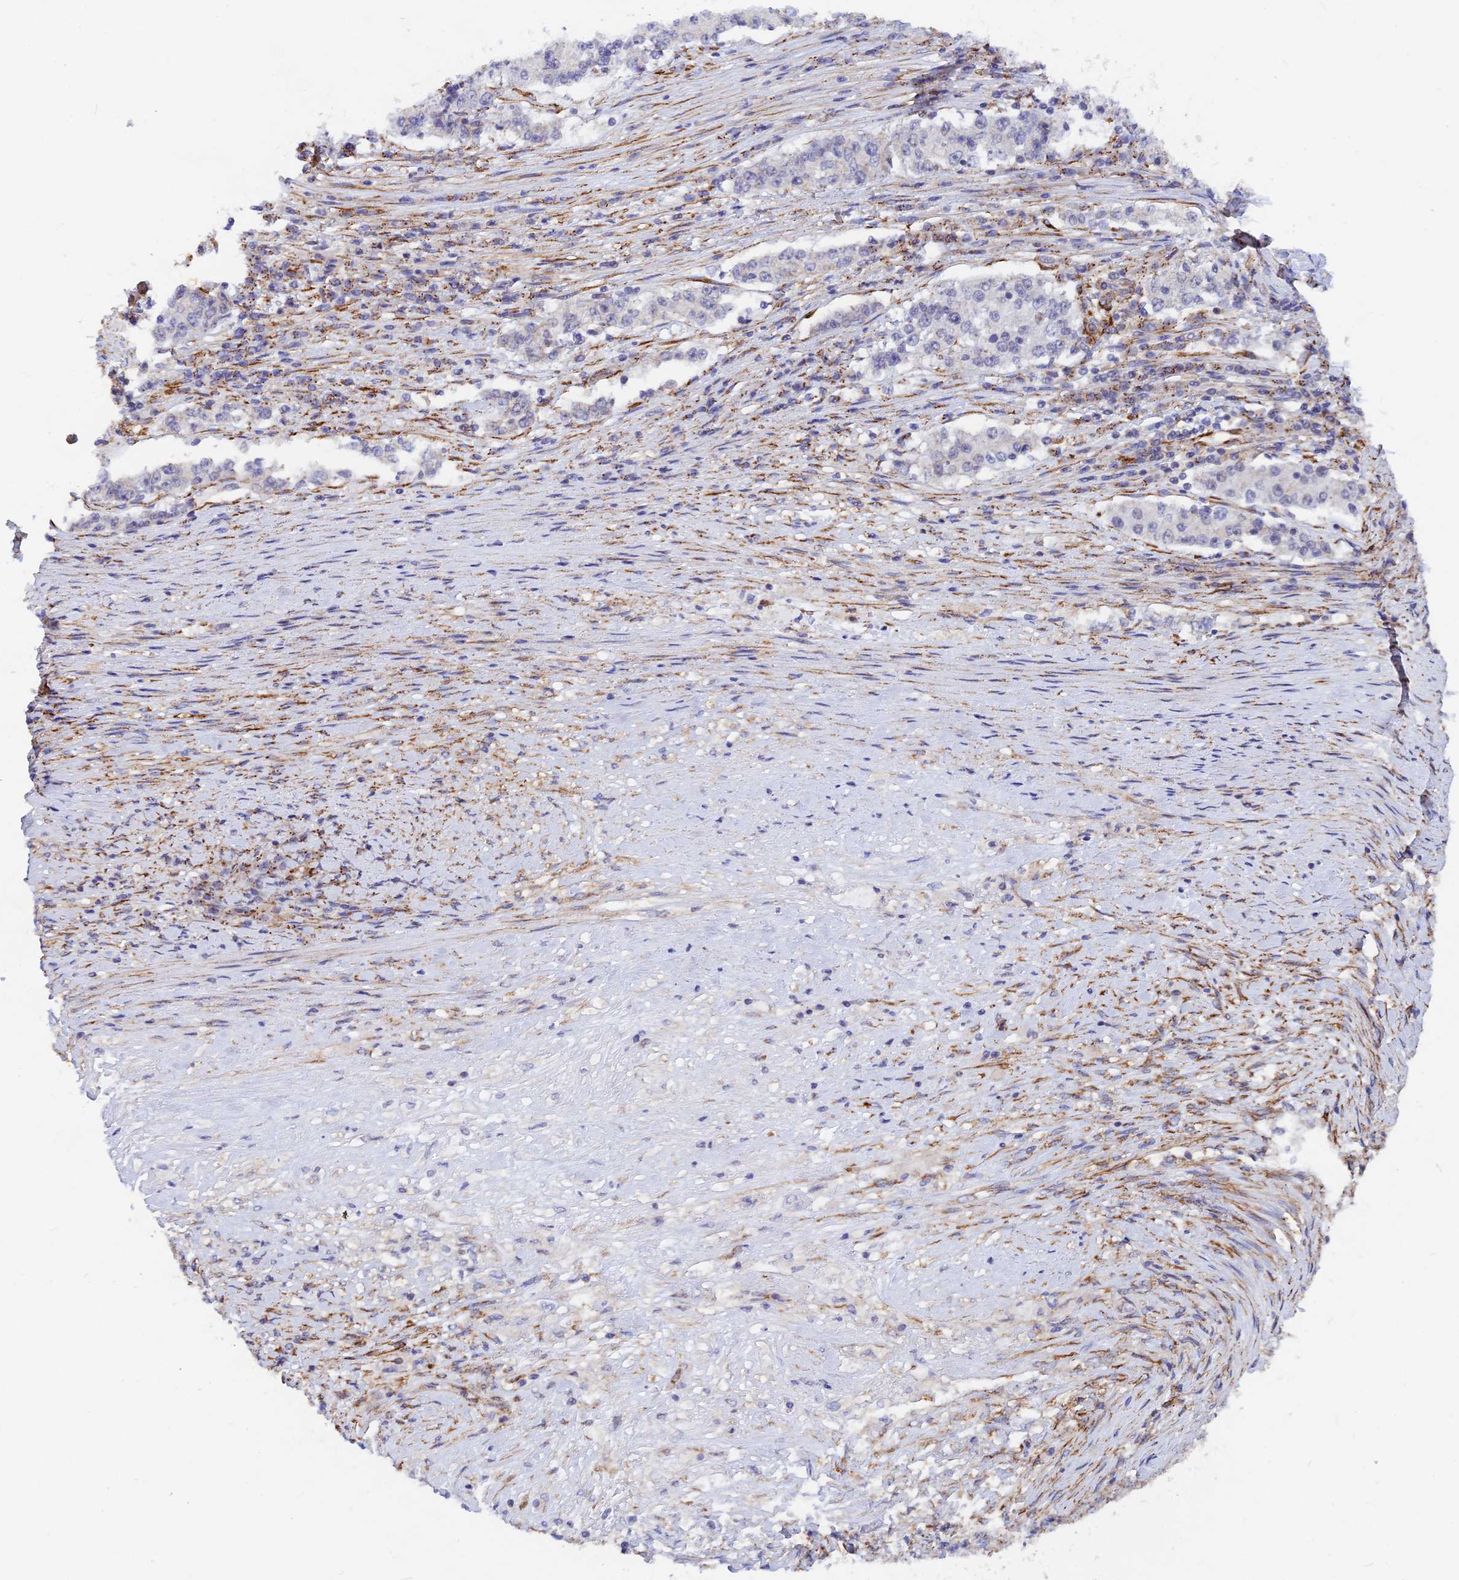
{"staining": {"intensity": "negative", "quantity": "none", "location": "none"}, "tissue": "stomach cancer", "cell_type": "Tumor cells", "image_type": "cancer", "snomed": [{"axis": "morphology", "description": "Adenocarcinoma, NOS"}, {"axis": "topography", "description": "Stomach"}], "caption": "The histopathology image shows no staining of tumor cells in stomach adenocarcinoma. The staining was performed using DAB to visualize the protein expression in brown, while the nuclei were stained in blue with hematoxylin (Magnification: 20x).", "gene": "VSTM2L", "patient": {"sex": "male", "age": 59}}